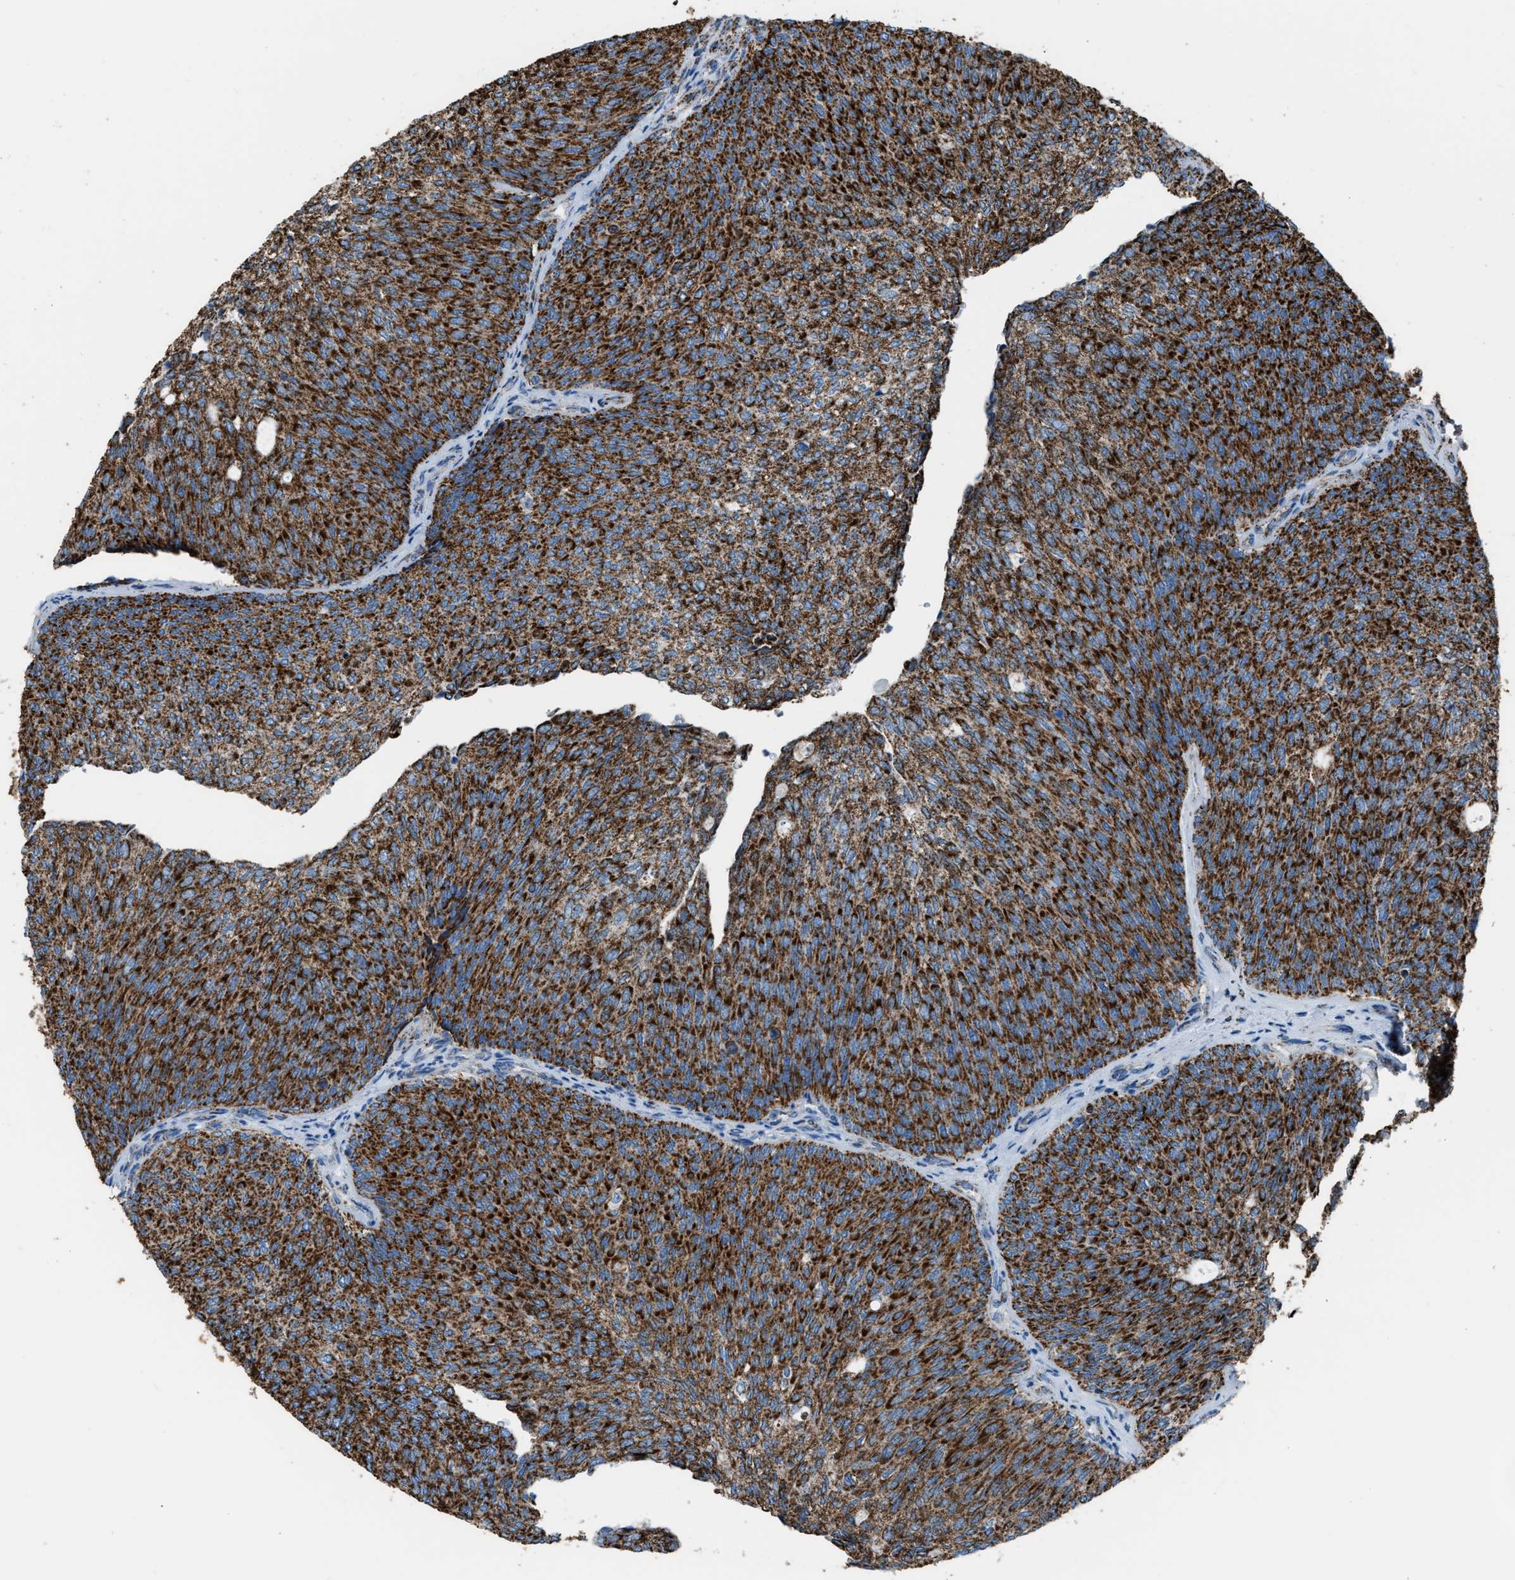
{"staining": {"intensity": "strong", "quantity": ">75%", "location": "cytoplasmic/membranous"}, "tissue": "urothelial cancer", "cell_type": "Tumor cells", "image_type": "cancer", "snomed": [{"axis": "morphology", "description": "Urothelial carcinoma, Low grade"}, {"axis": "topography", "description": "Urinary bladder"}], "caption": "The photomicrograph exhibits staining of urothelial carcinoma (low-grade), revealing strong cytoplasmic/membranous protein positivity (brown color) within tumor cells. The protein of interest is shown in brown color, while the nuclei are stained blue.", "gene": "MDH2", "patient": {"sex": "female", "age": 79}}